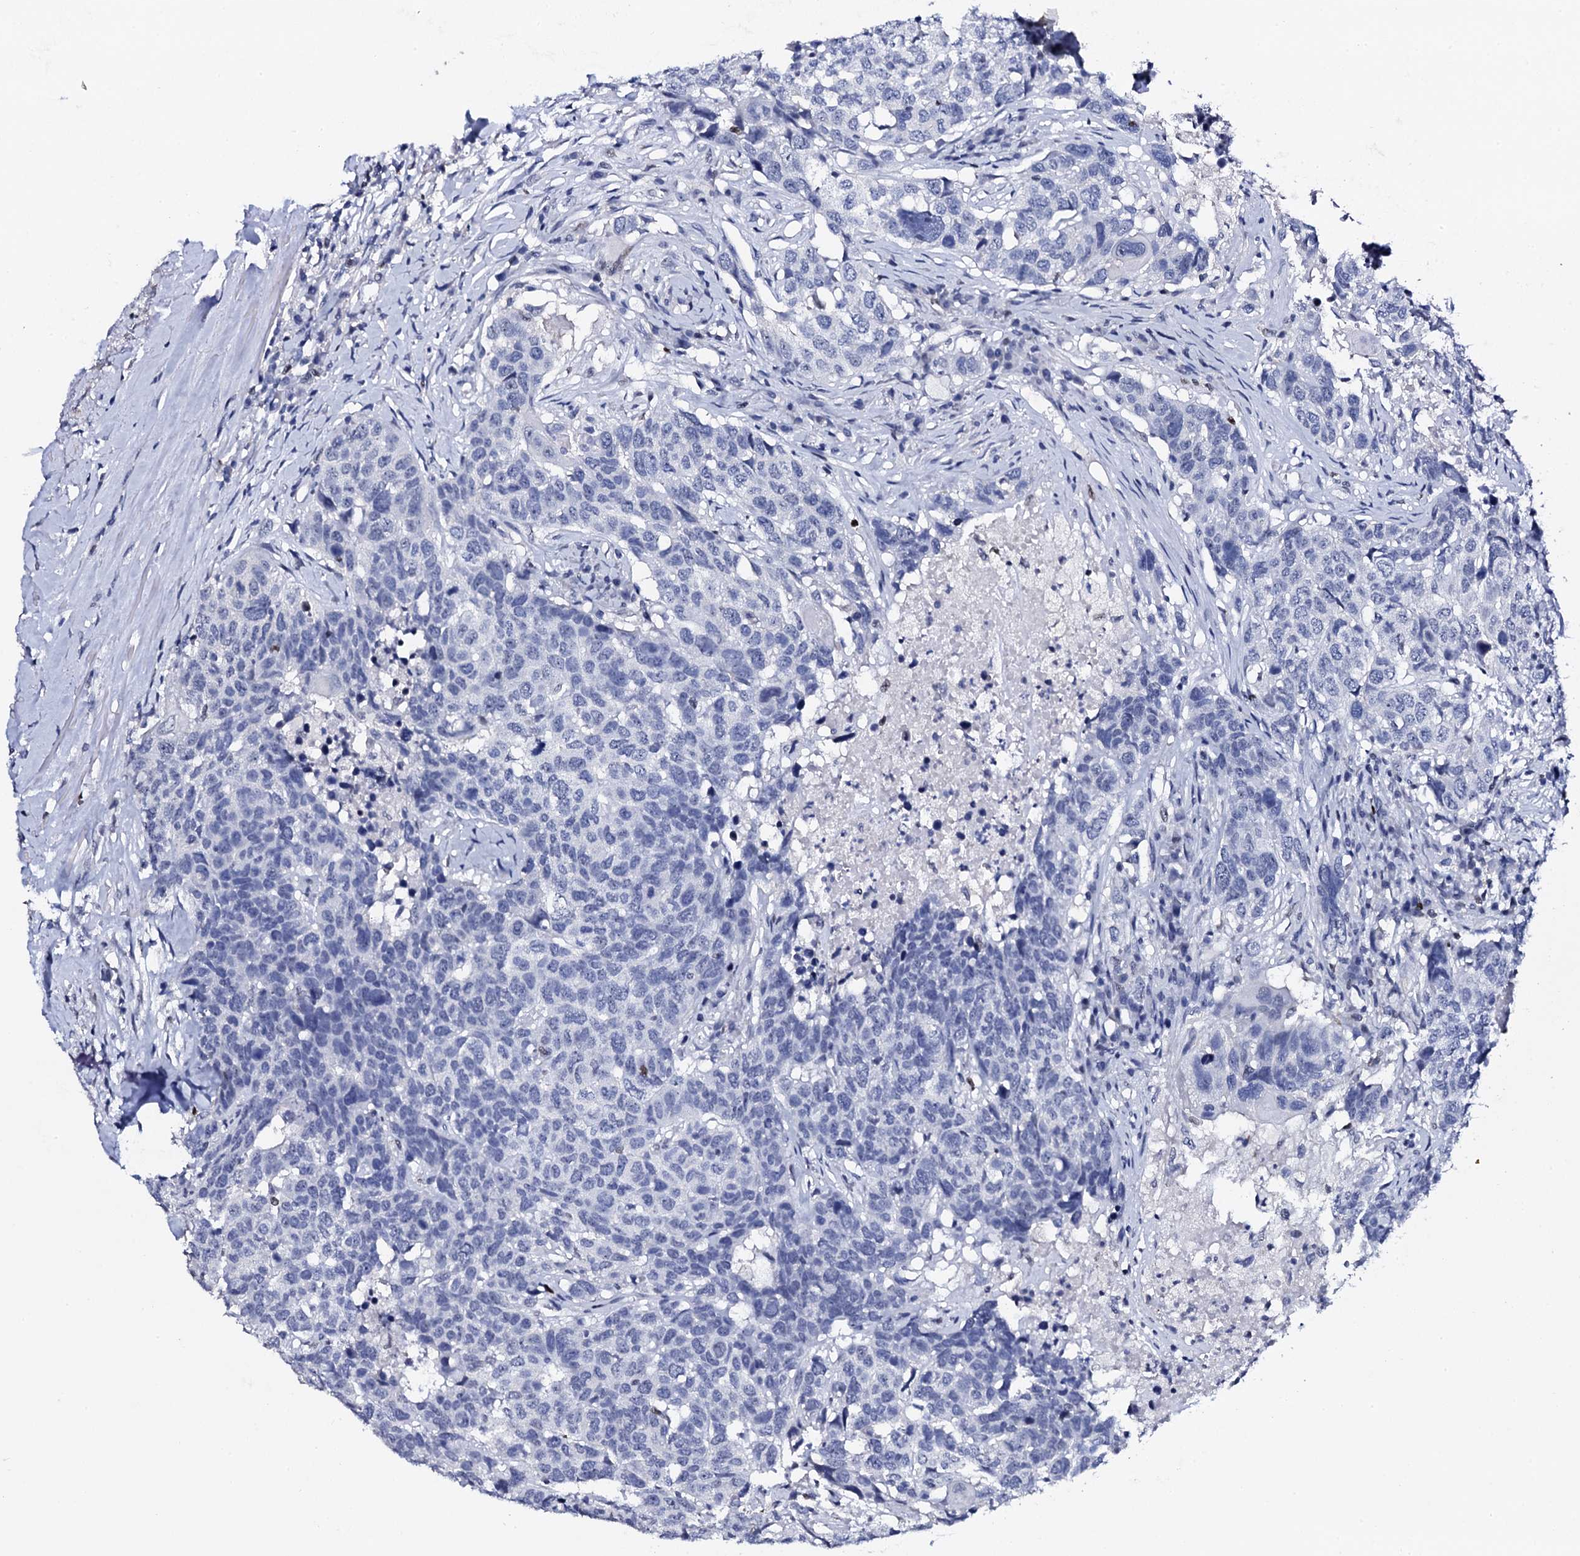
{"staining": {"intensity": "negative", "quantity": "none", "location": "none"}, "tissue": "head and neck cancer", "cell_type": "Tumor cells", "image_type": "cancer", "snomed": [{"axis": "morphology", "description": "Squamous cell carcinoma, NOS"}, {"axis": "topography", "description": "Head-Neck"}], "caption": "Photomicrograph shows no protein staining in tumor cells of head and neck cancer (squamous cell carcinoma) tissue. The staining is performed using DAB brown chromogen with nuclei counter-stained in using hematoxylin.", "gene": "NPM2", "patient": {"sex": "male", "age": 66}}